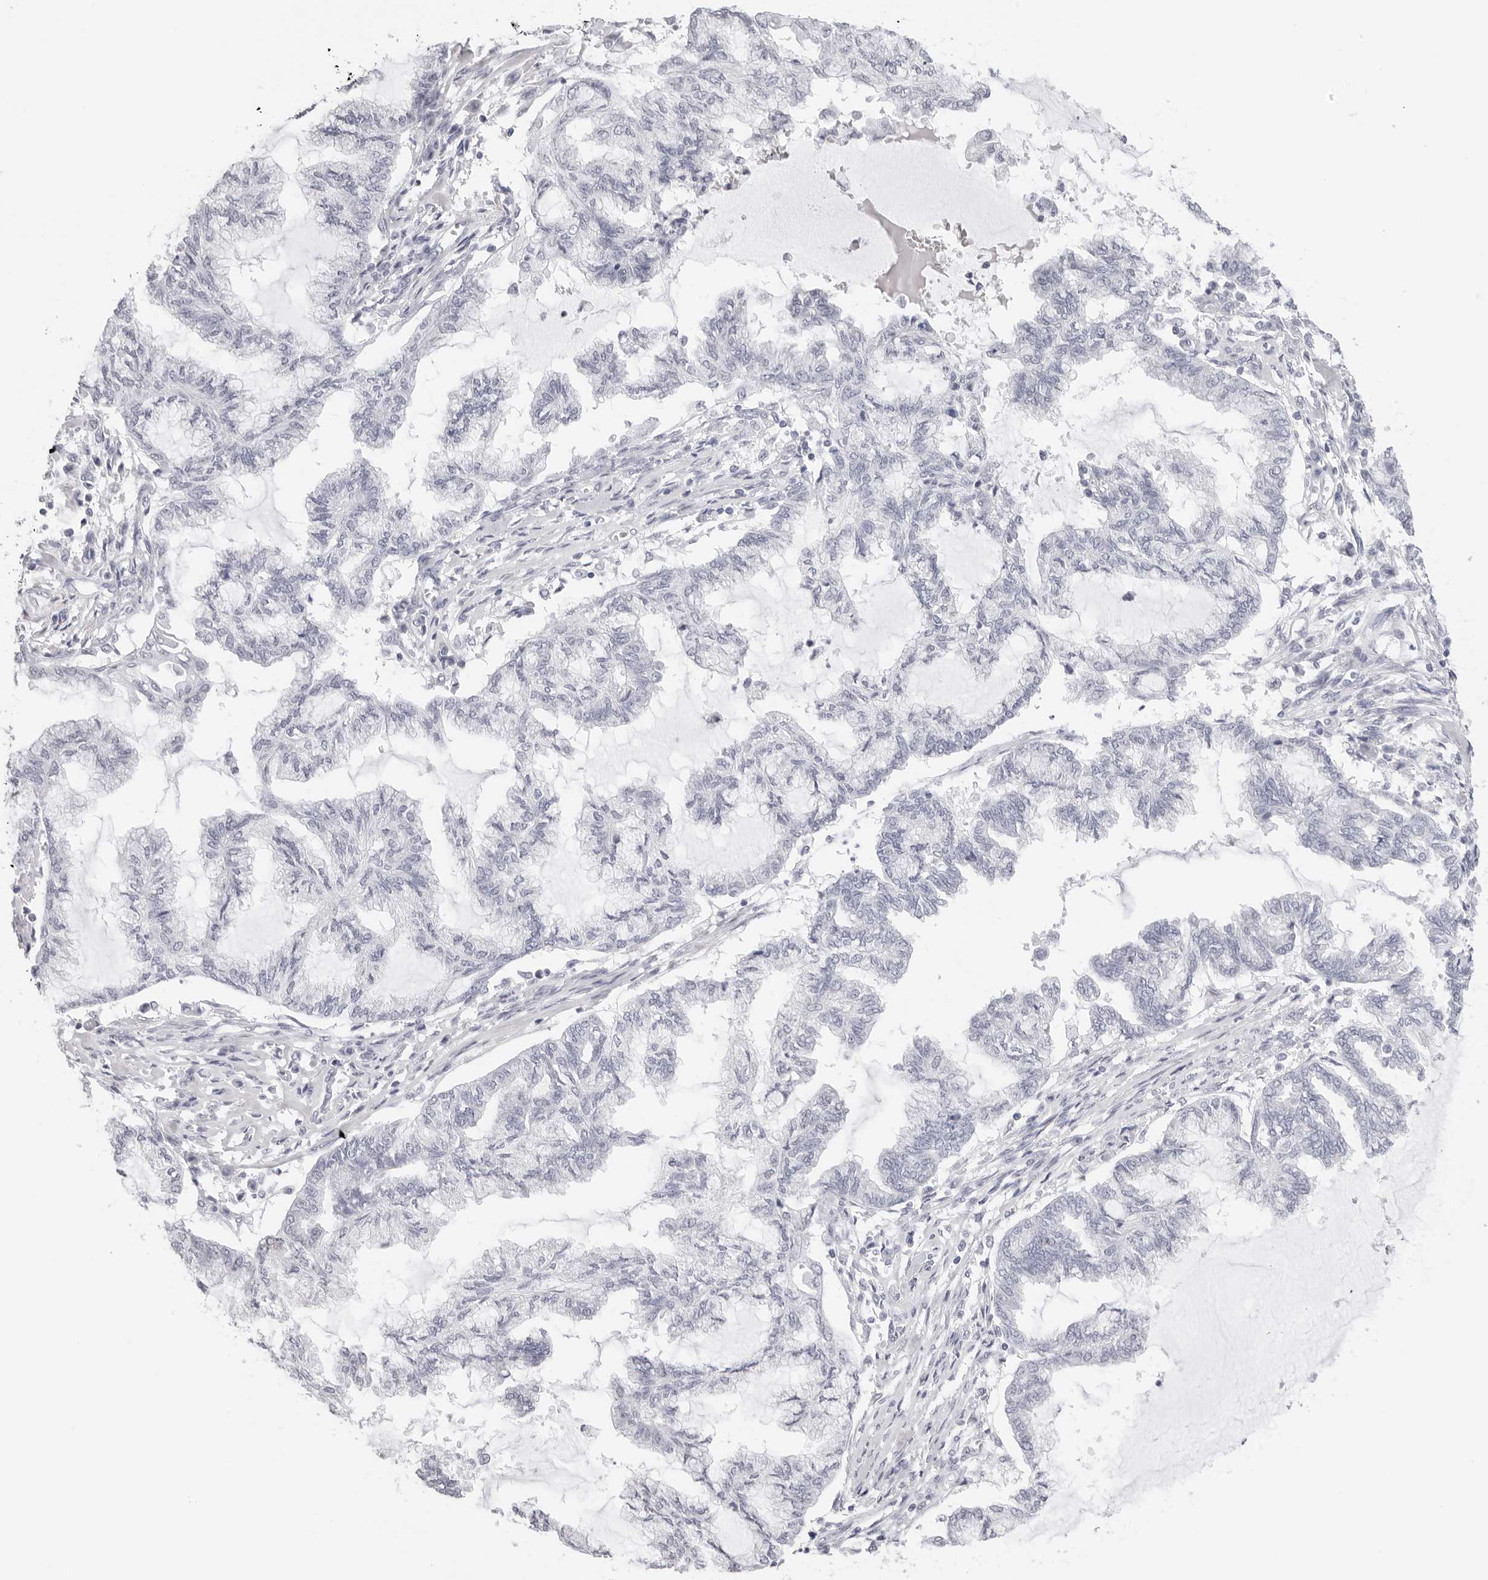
{"staining": {"intensity": "negative", "quantity": "none", "location": "none"}, "tissue": "endometrial cancer", "cell_type": "Tumor cells", "image_type": "cancer", "snomed": [{"axis": "morphology", "description": "Adenocarcinoma, NOS"}, {"axis": "topography", "description": "Endometrium"}], "caption": "A histopathology image of endometrial adenocarcinoma stained for a protein shows no brown staining in tumor cells.", "gene": "CST5", "patient": {"sex": "female", "age": 86}}